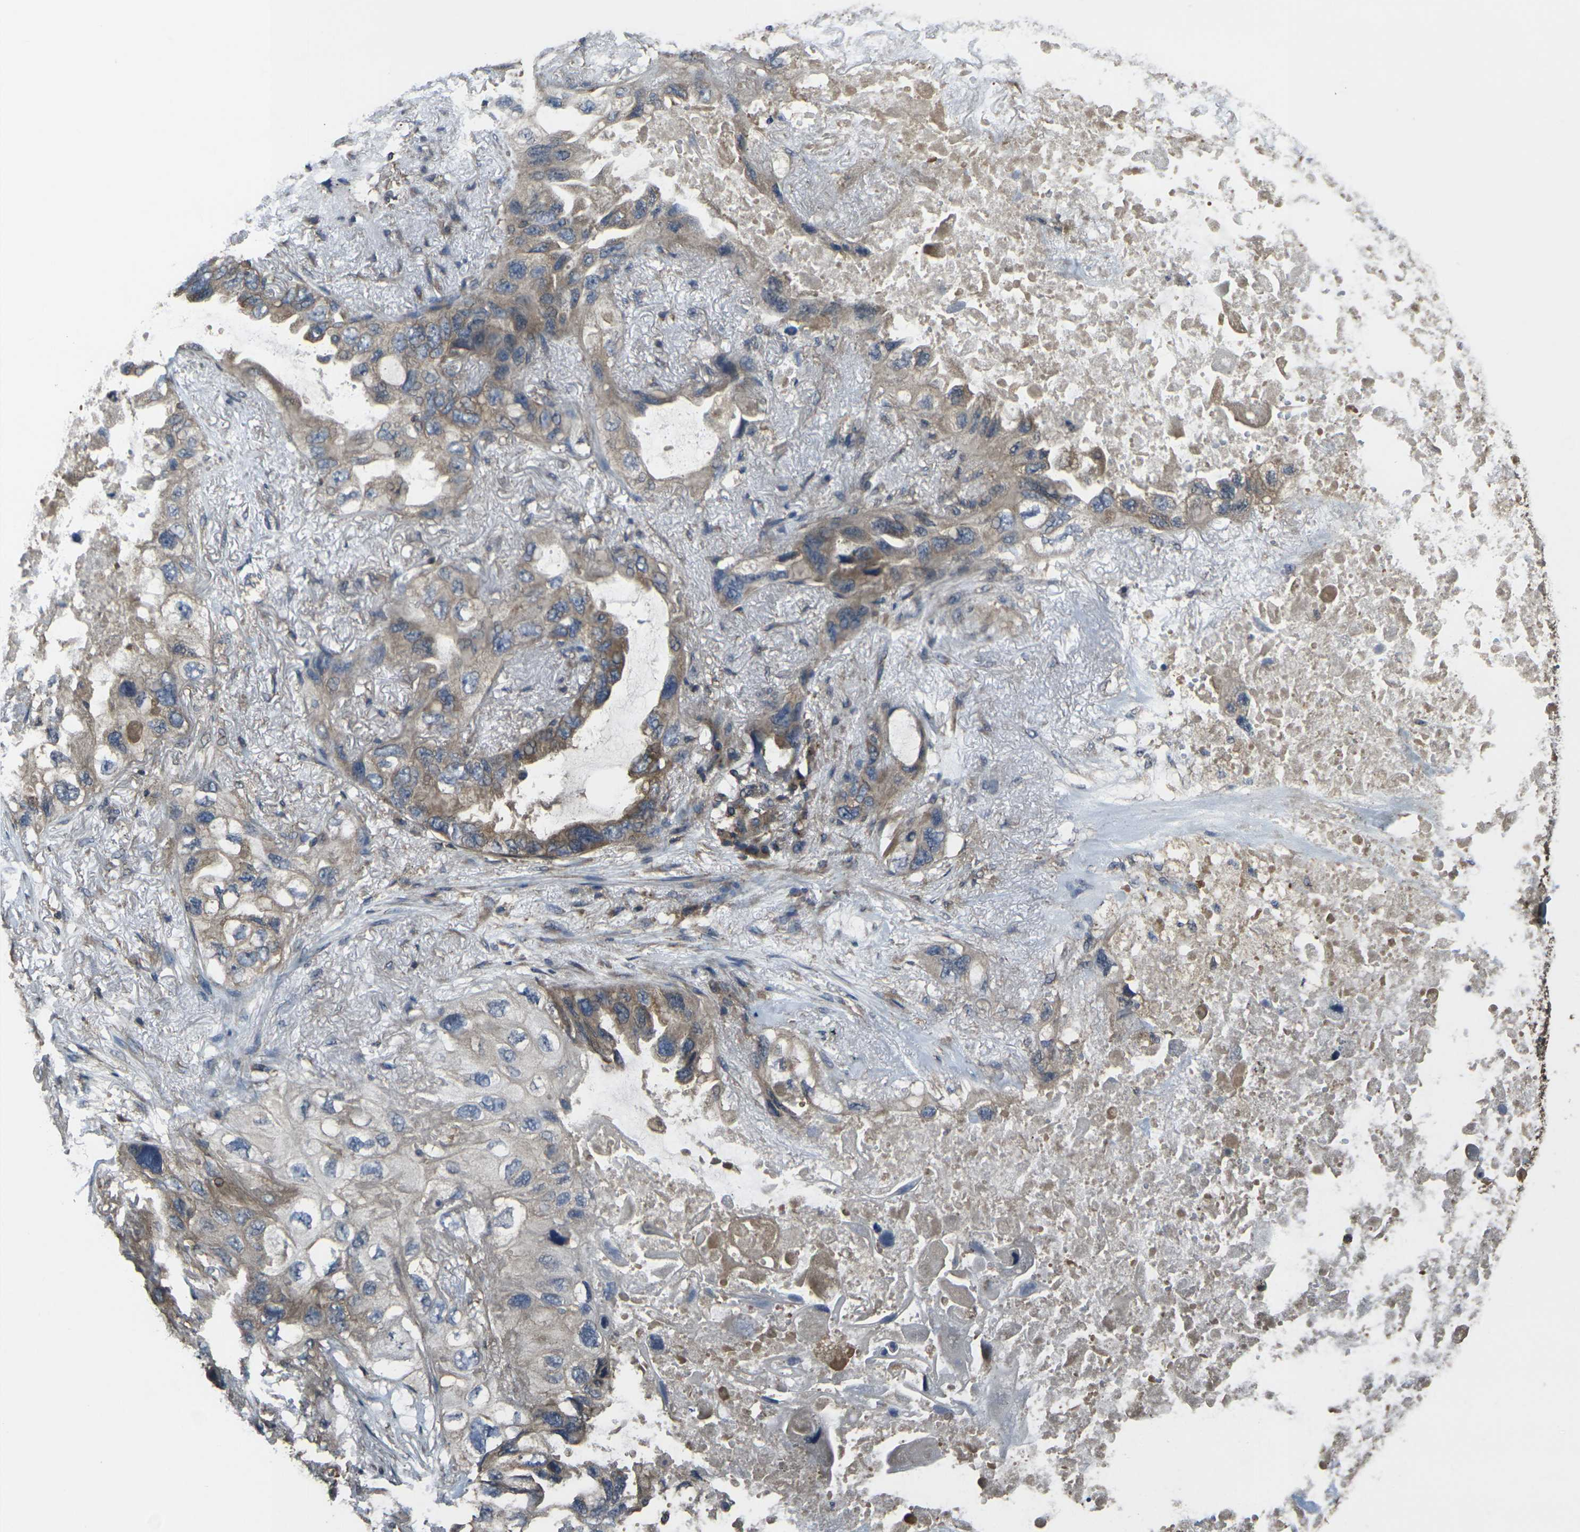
{"staining": {"intensity": "moderate", "quantity": "25%-75%", "location": "cytoplasmic/membranous"}, "tissue": "lung cancer", "cell_type": "Tumor cells", "image_type": "cancer", "snomed": [{"axis": "morphology", "description": "Squamous cell carcinoma, NOS"}, {"axis": "topography", "description": "Lung"}], "caption": "IHC (DAB (3,3'-diaminobenzidine)) staining of lung cancer reveals moderate cytoplasmic/membranous protein staining in approximately 25%-75% of tumor cells. The protein is stained brown, and the nuclei are stained in blue (DAB IHC with brightfield microscopy, high magnification).", "gene": "PRKACB", "patient": {"sex": "female", "age": 73}}